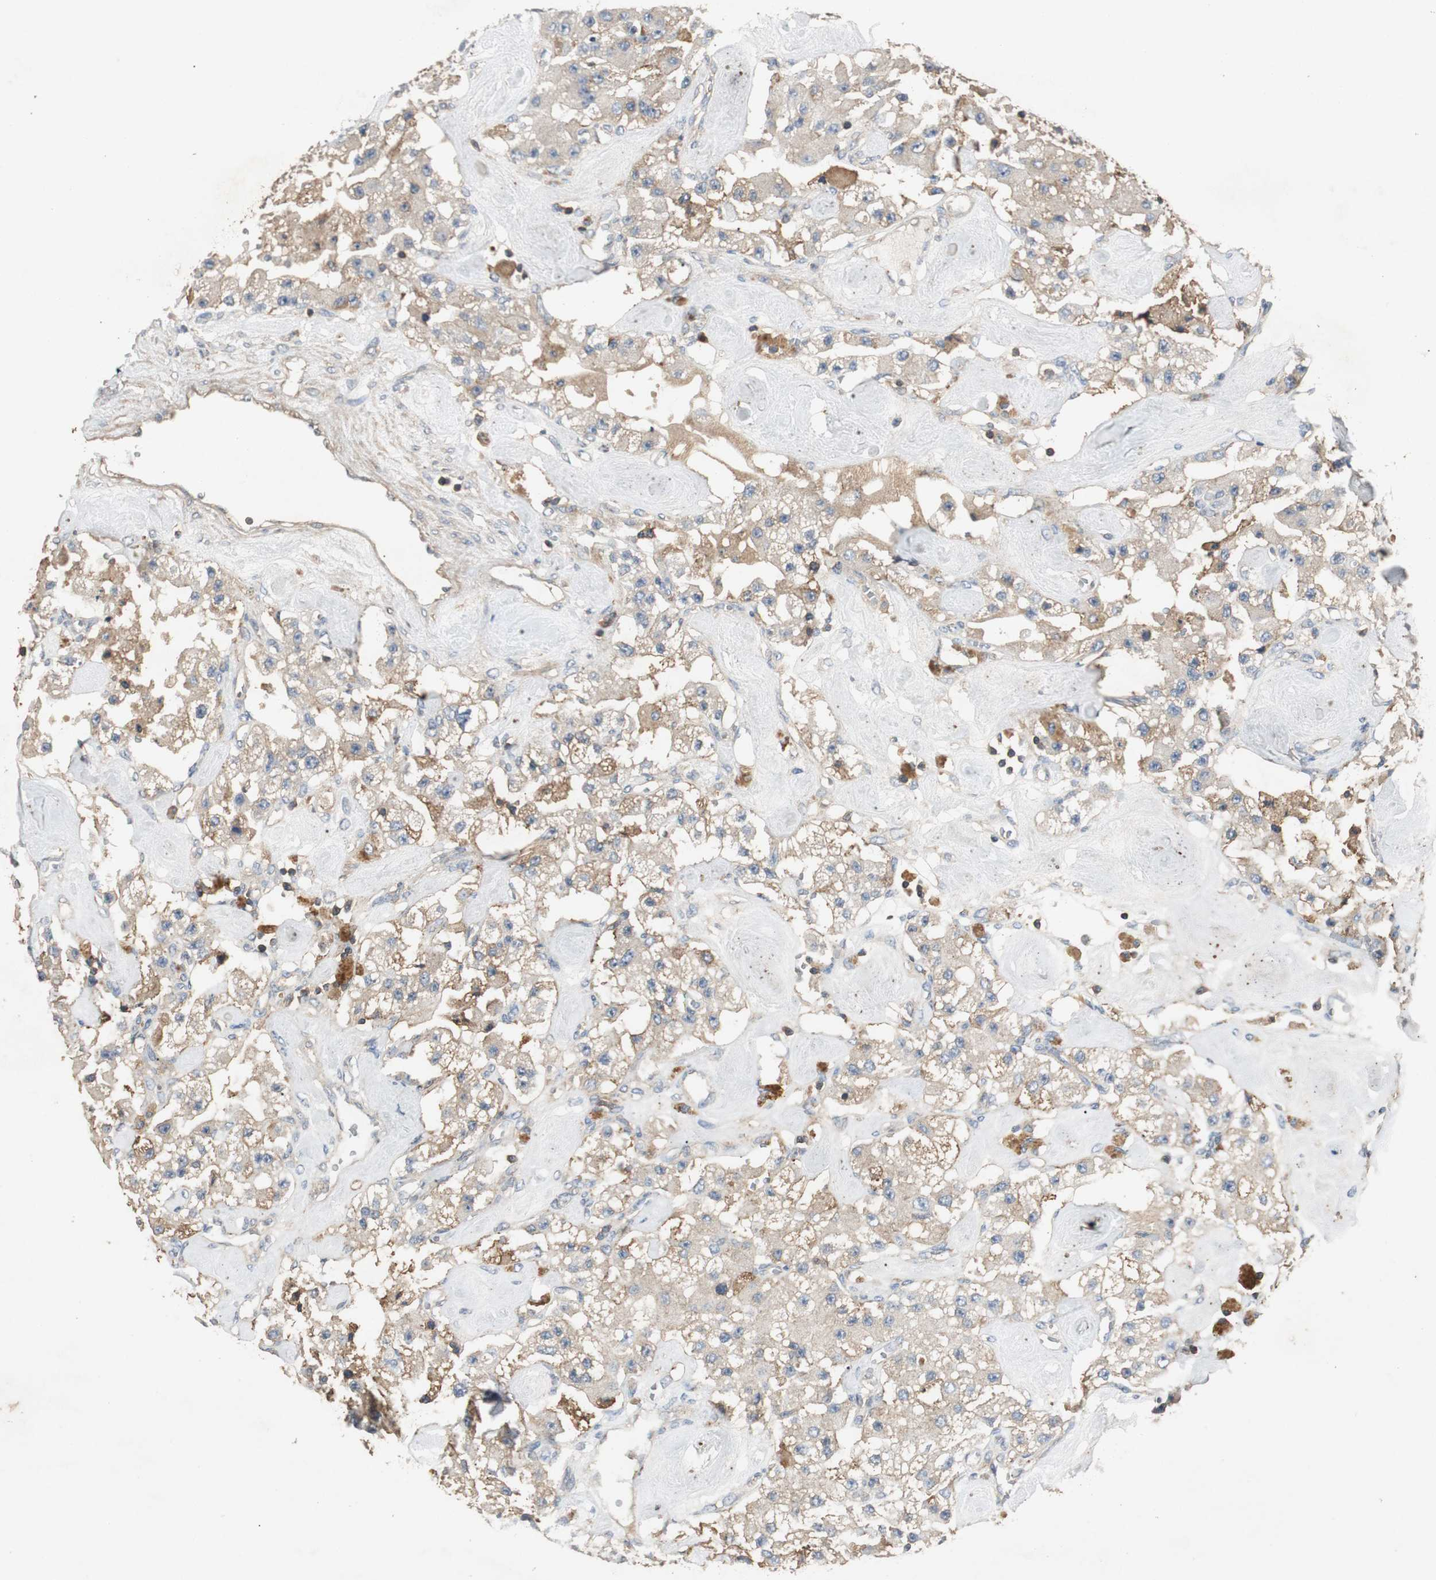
{"staining": {"intensity": "weak", "quantity": "25%-75%", "location": "cytoplasmic/membranous"}, "tissue": "carcinoid", "cell_type": "Tumor cells", "image_type": "cancer", "snomed": [{"axis": "morphology", "description": "Carcinoid, malignant, NOS"}, {"axis": "topography", "description": "Pancreas"}], "caption": "DAB (3,3'-diaminobenzidine) immunohistochemical staining of malignant carcinoid reveals weak cytoplasmic/membranous protein staining in about 25%-75% of tumor cells.", "gene": "TNFRSF14", "patient": {"sex": "male", "age": 41}}